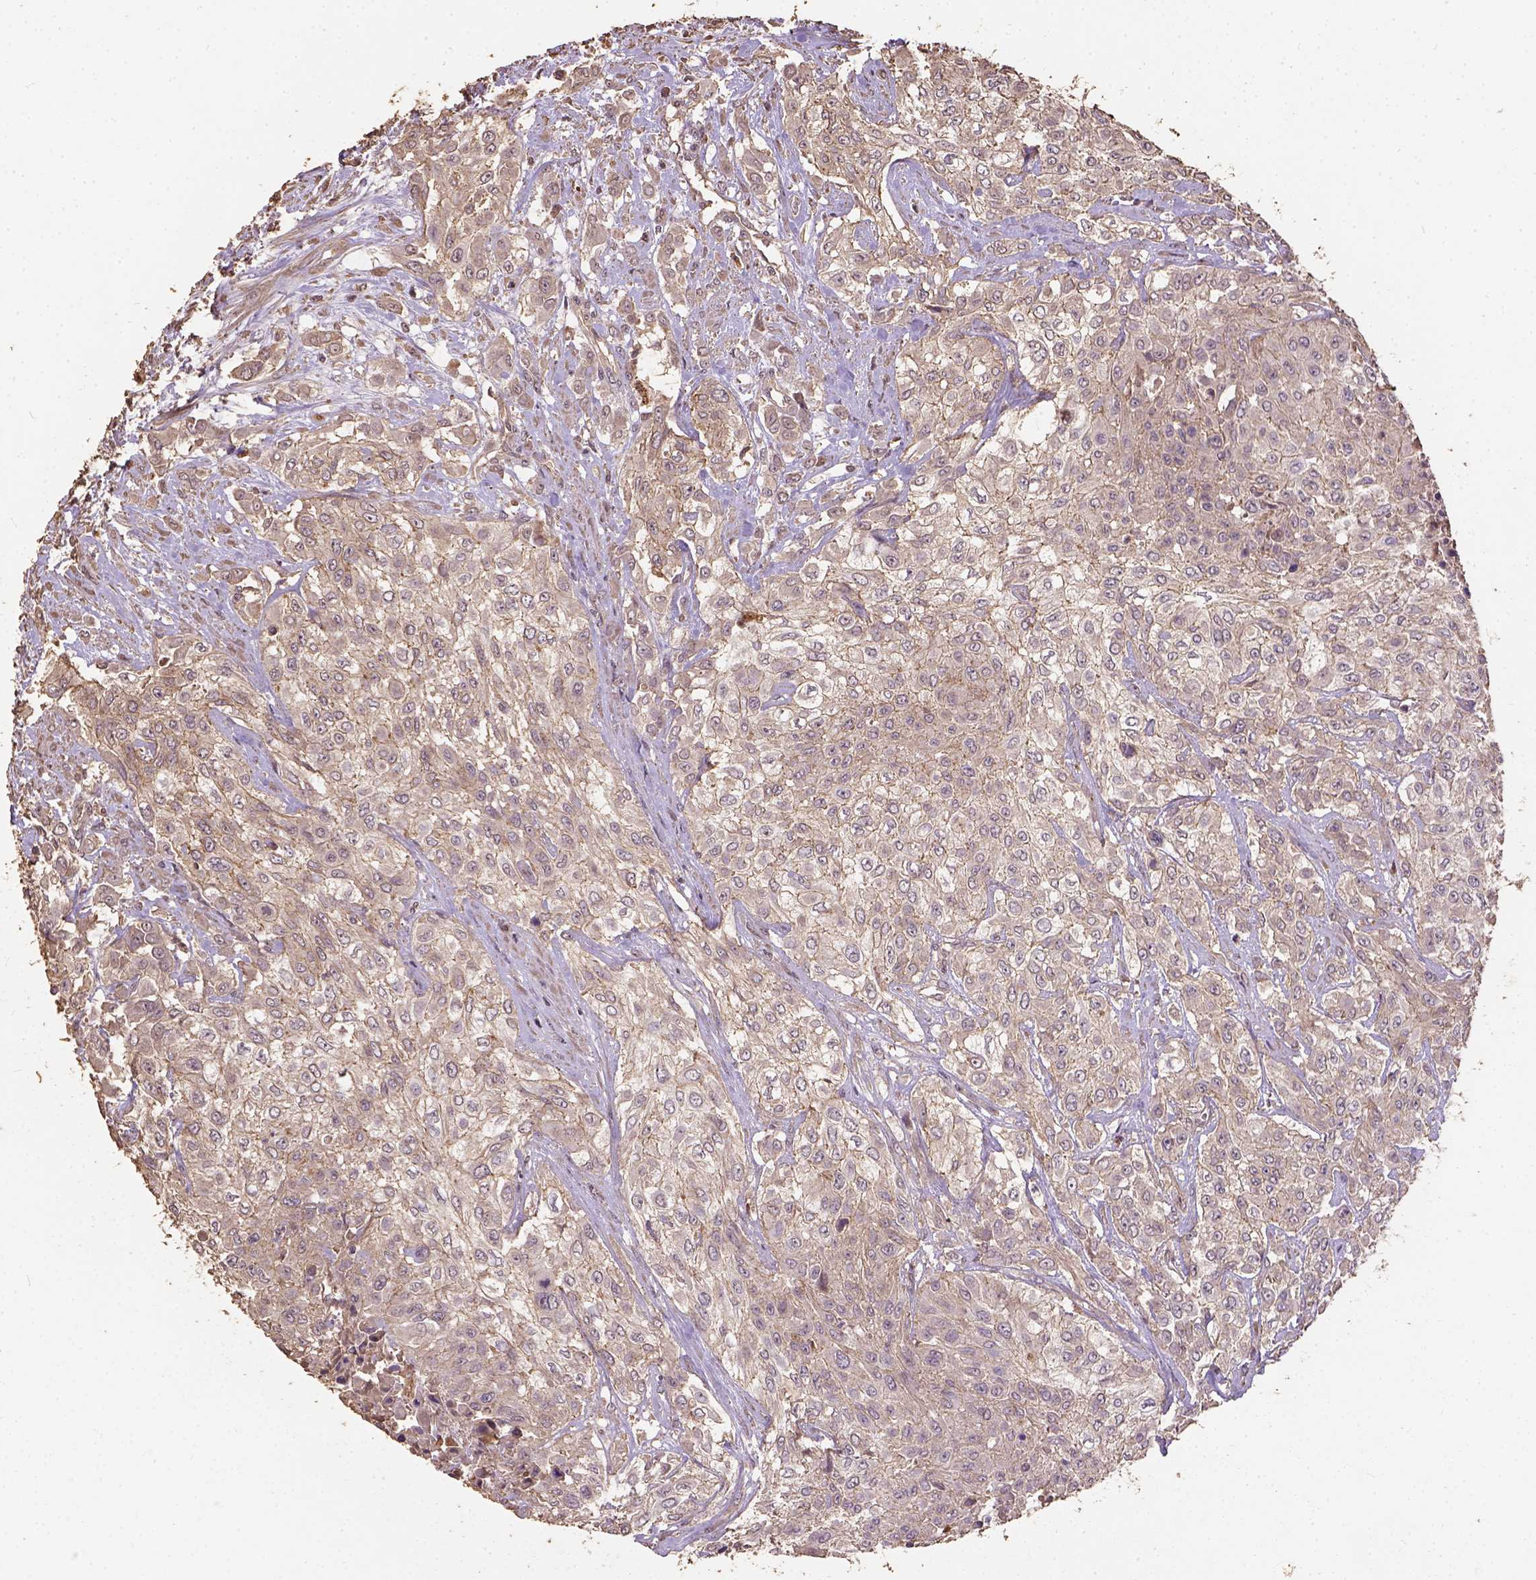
{"staining": {"intensity": "weak", "quantity": ">75%", "location": "cytoplasmic/membranous"}, "tissue": "urothelial cancer", "cell_type": "Tumor cells", "image_type": "cancer", "snomed": [{"axis": "morphology", "description": "Urothelial carcinoma, High grade"}, {"axis": "topography", "description": "Urinary bladder"}], "caption": "Approximately >75% of tumor cells in urothelial carcinoma (high-grade) exhibit weak cytoplasmic/membranous protein expression as visualized by brown immunohistochemical staining.", "gene": "ATP1B3", "patient": {"sex": "male", "age": 57}}